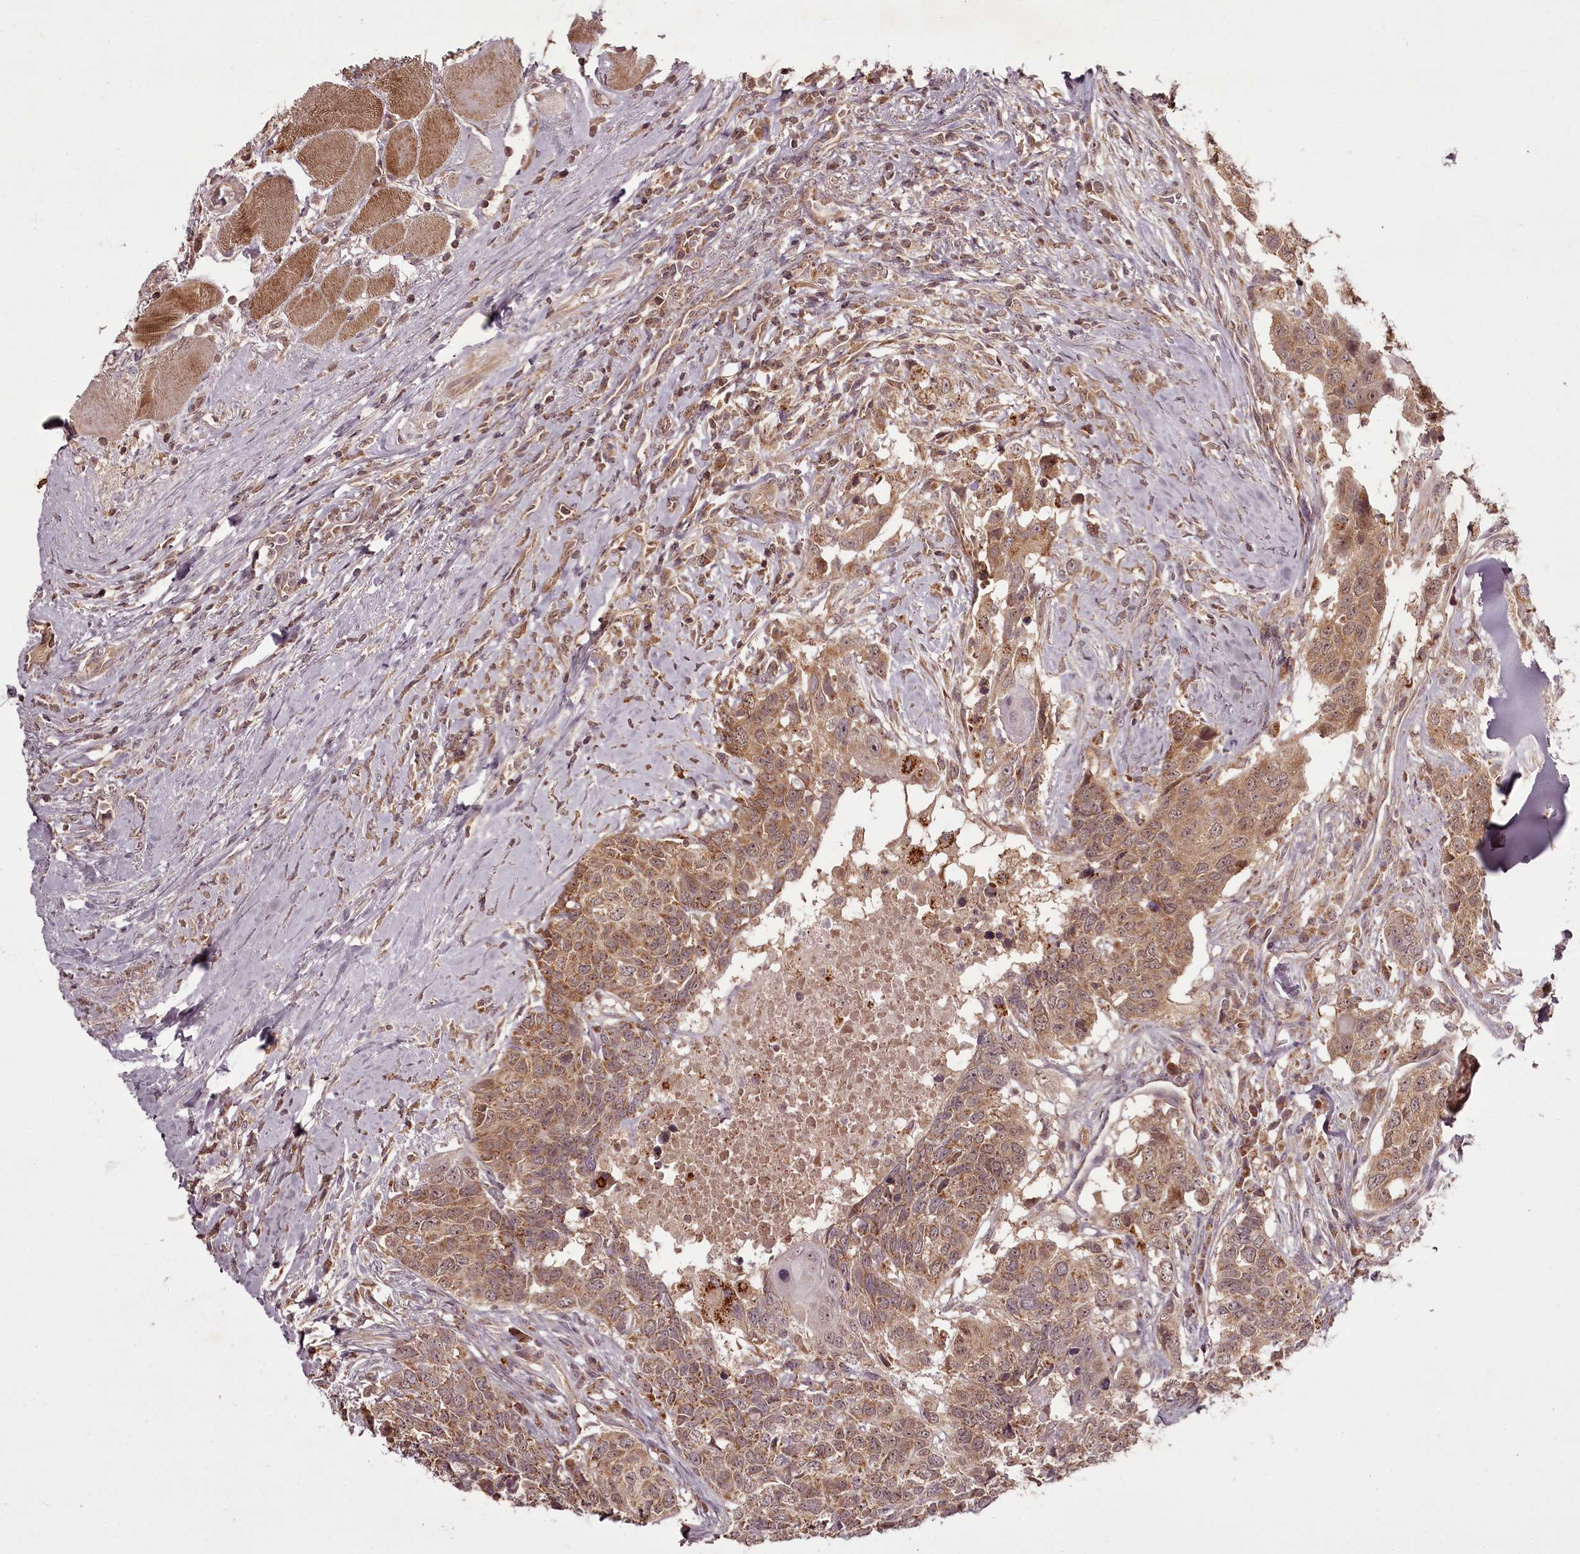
{"staining": {"intensity": "moderate", "quantity": ">75%", "location": "cytoplasmic/membranous"}, "tissue": "head and neck cancer", "cell_type": "Tumor cells", "image_type": "cancer", "snomed": [{"axis": "morphology", "description": "Squamous cell carcinoma, NOS"}, {"axis": "topography", "description": "Head-Neck"}], "caption": "Tumor cells exhibit medium levels of moderate cytoplasmic/membranous staining in about >75% of cells in human head and neck squamous cell carcinoma. Using DAB (brown) and hematoxylin (blue) stains, captured at high magnification using brightfield microscopy.", "gene": "PCBP2", "patient": {"sex": "male", "age": 66}}